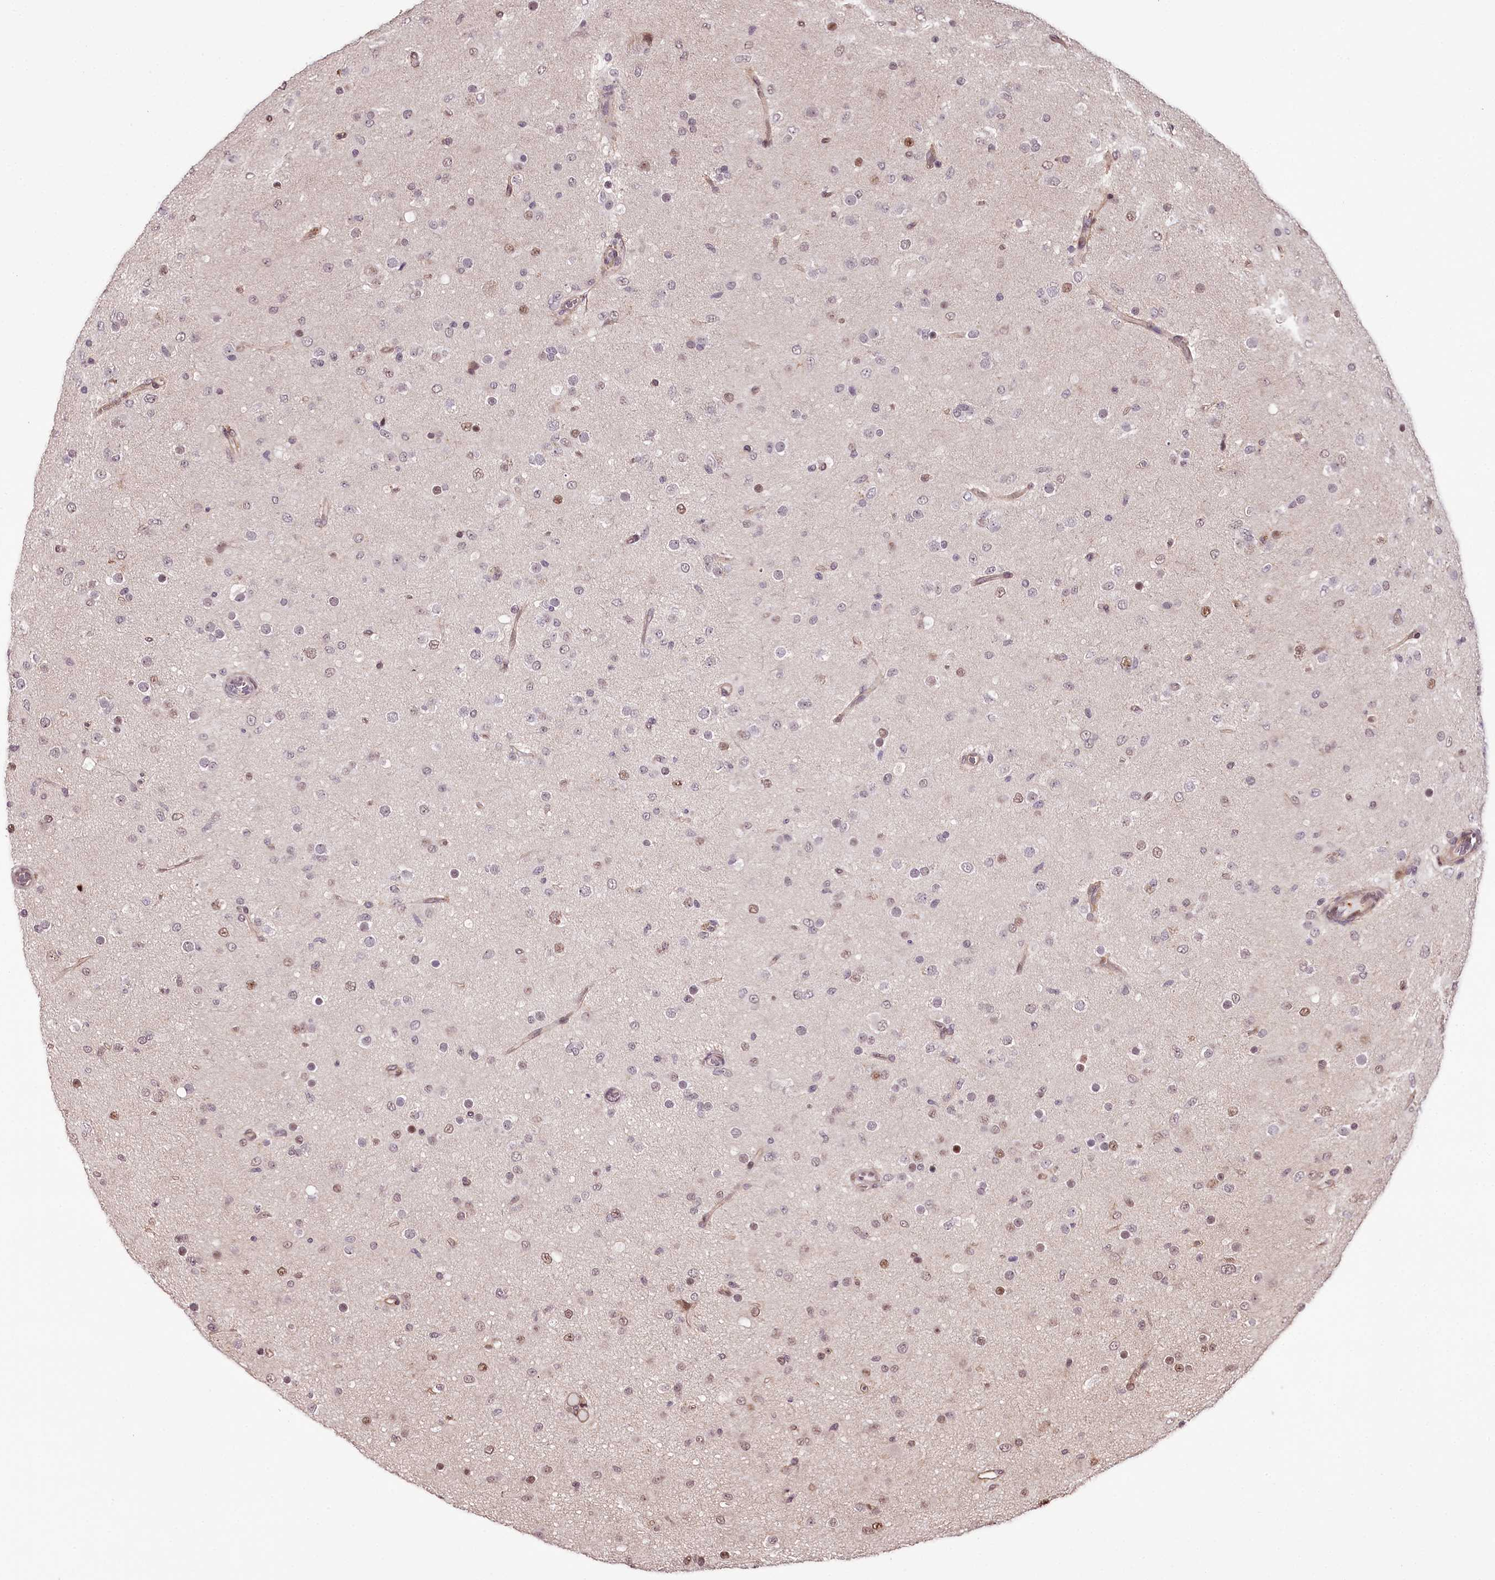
{"staining": {"intensity": "moderate", "quantity": "25%-75%", "location": "nuclear"}, "tissue": "glioma", "cell_type": "Tumor cells", "image_type": "cancer", "snomed": [{"axis": "morphology", "description": "Glioma, malignant, Low grade"}, {"axis": "topography", "description": "Brain"}], "caption": "Glioma stained with DAB (3,3'-diaminobenzidine) IHC reveals medium levels of moderate nuclear staining in approximately 25%-75% of tumor cells.", "gene": "TTC33", "patient": {"sex": "male", "age": 65}}